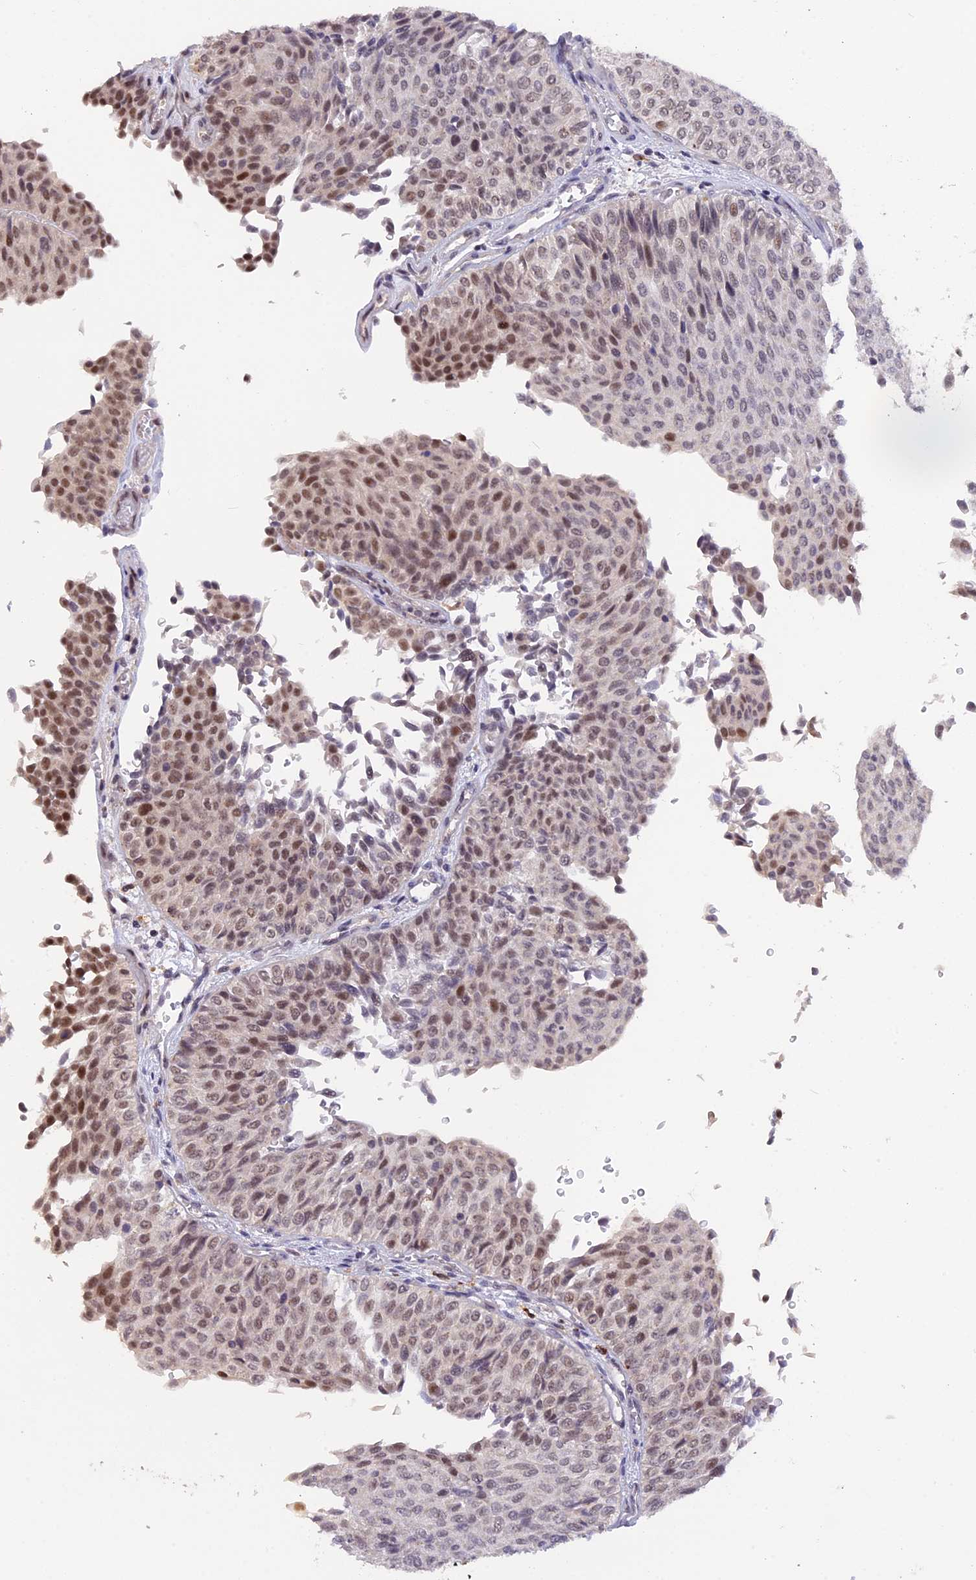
{"staining": {"intensity": "moderate", "quantity": "<25%", "location": "nuclear"}, "tissue": "urothelial cancer", "cell_type": "Tumor cells", "image_type": "cancer", "snomed": [{"axis": "morphology", "description": "Urothelial carcinoma, Low grade"}, {"axis": "topography", "description": "Urinary bladder"}], "caption": "This is a micrograph of immunohistochemistry staining of low-grade urothelial carcinoma, which shows moderate expression in the nuclear of tumor cells.", "gene": "POLR2C", "patient": {"sex": "male", "age": 78}}